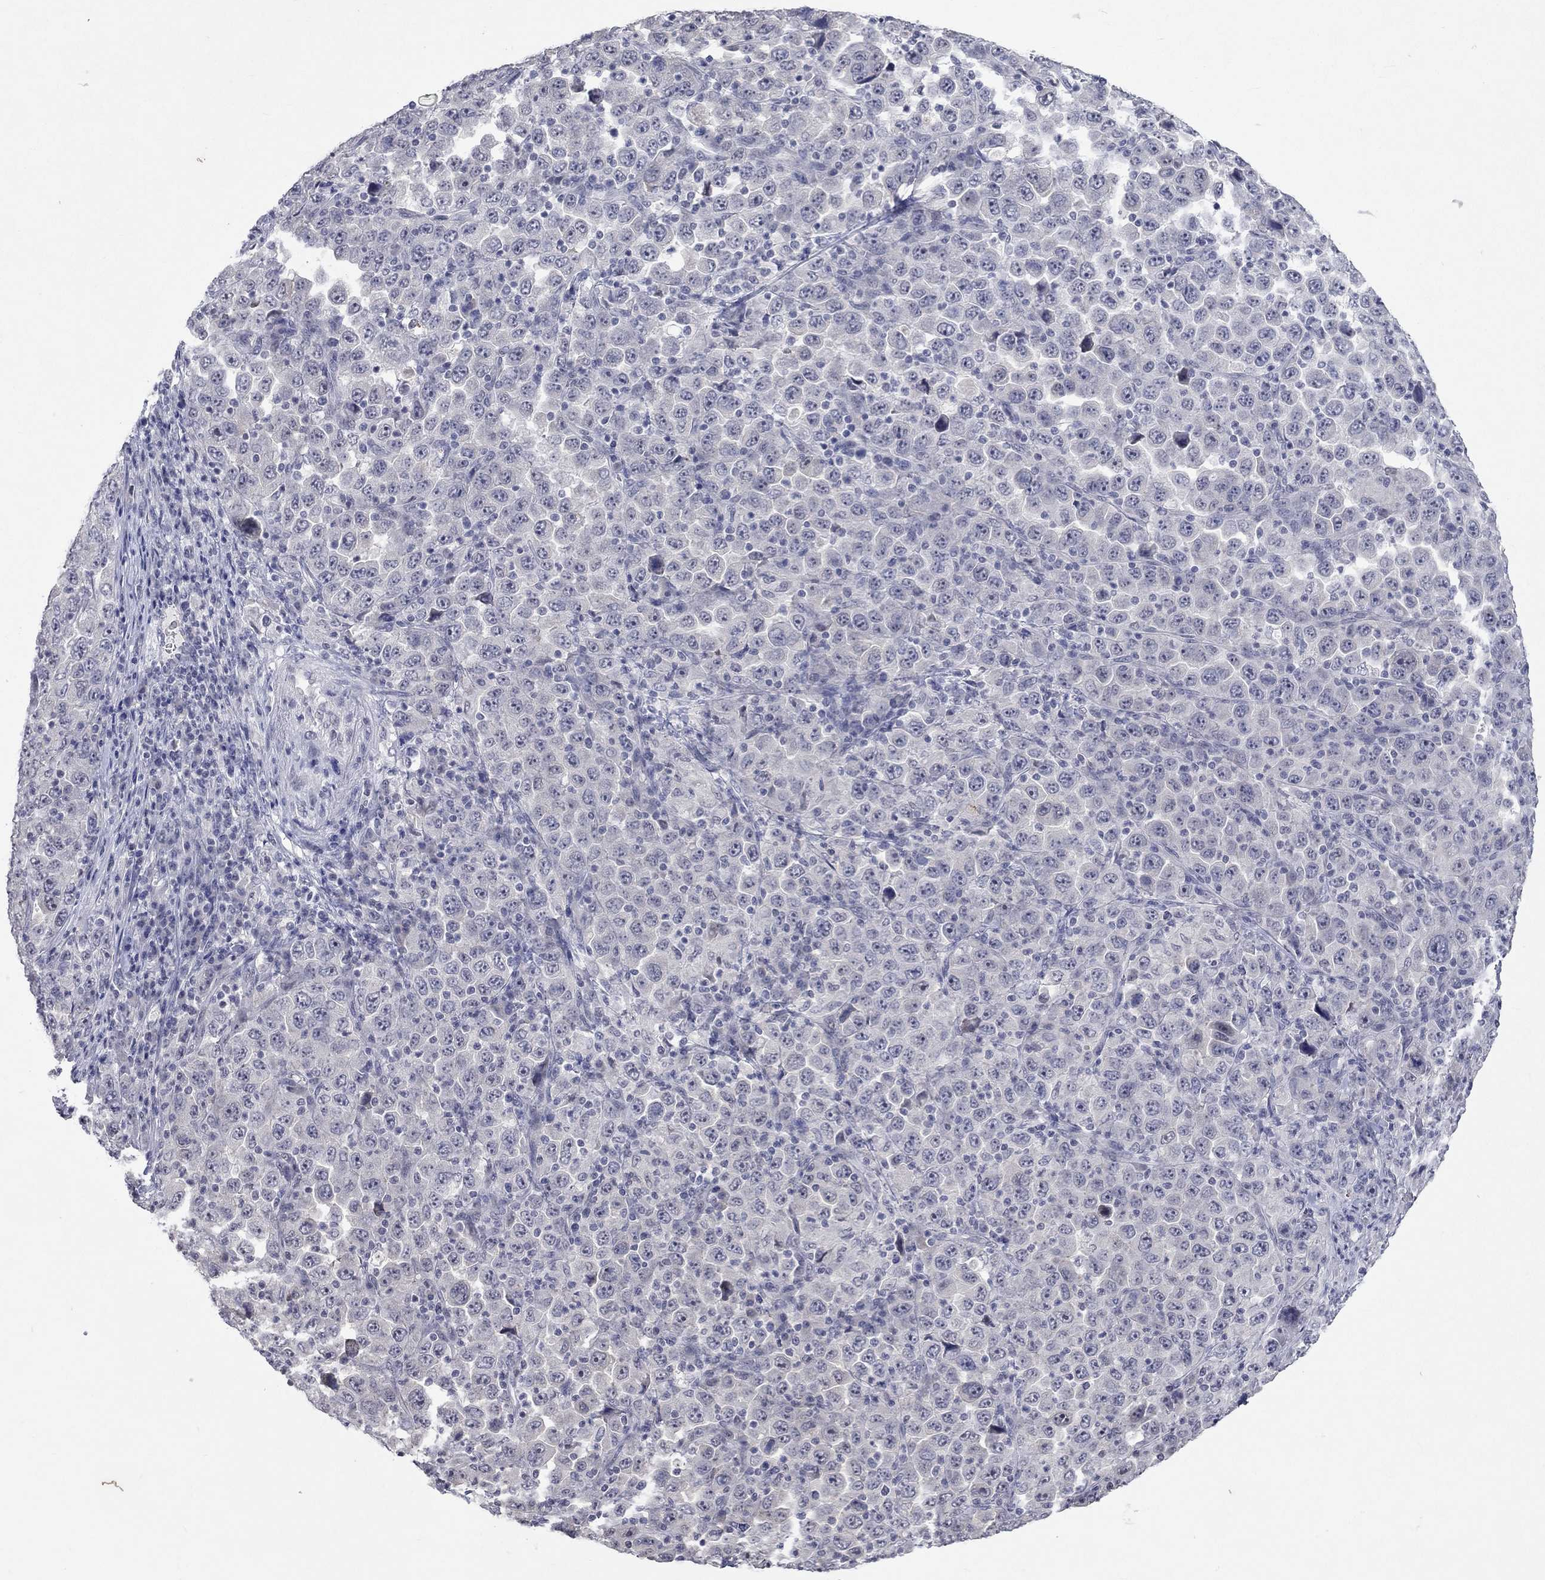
{"staining": {"intensity": "negative", "quantity": "none", "location": "none"}, "tissue": "stomach cancer", "cell_type": "Tumor cells", "image_type": "cancer", "snomed": [{"axis": "morphology", "description": "Normal tissue, NOS"}, {"axis": "morphology", "description": "Adenocarcinoma, NOS"}, {"axis": "topography", "description": "Stomach, upper"}, {"axis": "topography", "description": "Stomach"}], "caption": "Adenocarcinoma (stomach) was stained to show a protein in brown. There is no significant expression in tumor cells. (Brightfield microscopy of DAB (3,3'-diaminobenzidine) immunohistochemistry at high magnification).", "gene": "TMEM143", "patient": {"sex": "male", "age": 59}}